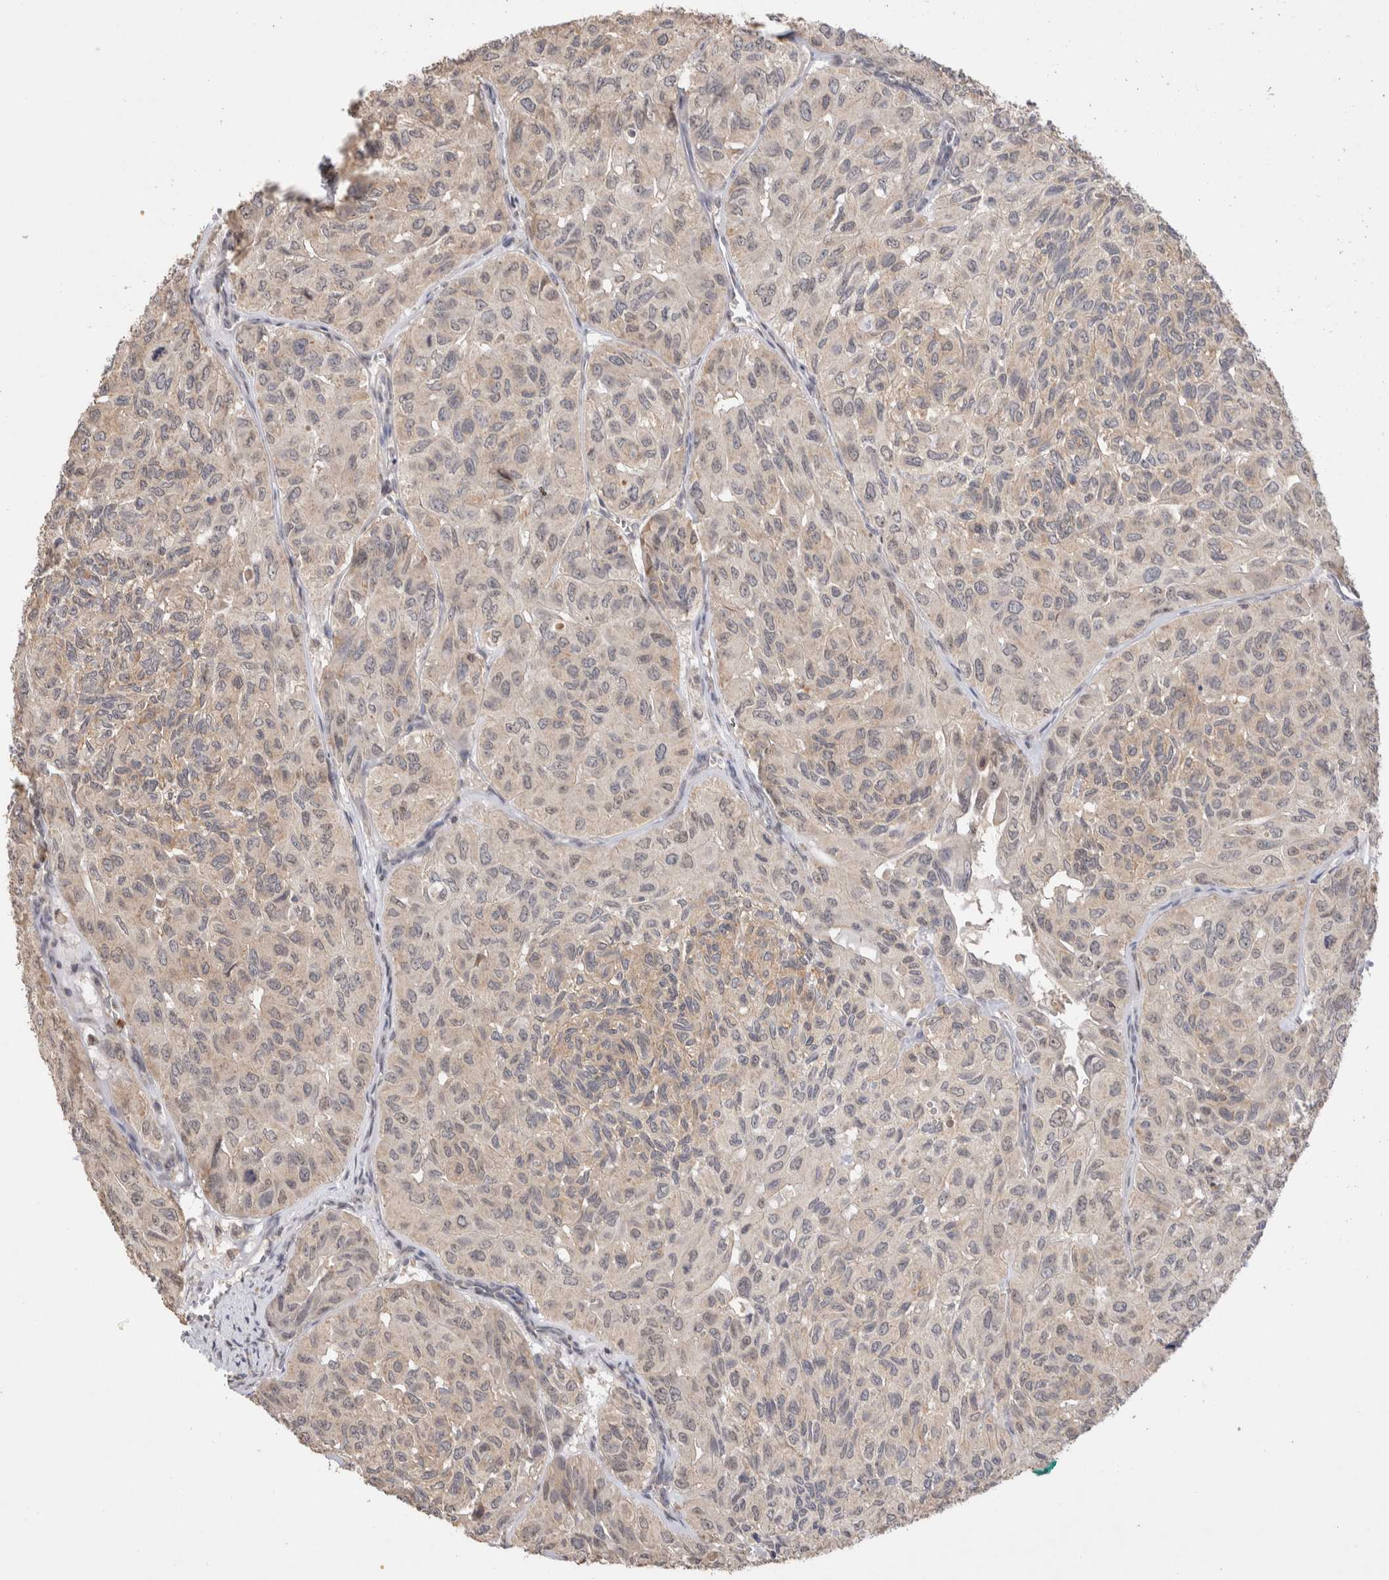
{"staining": {"intensity": "negative", "quantity": "none", "location": "none"}, "tissue": "head and neck cancer", "cell_type": "Tumor cells", "image_type": "cancer", "snomed": [{"axis": "morphology", "description": "Adenocarcinoma, NOS"}, {"axis": "topography", "description": "Salivary gland, NOS"}, {"axis": "topography", "description": "Head-Neck"}], "caption": "There is no significant staining in tumor cells of adenocarcinoma (head and neck). (DAB (3,3'-diaminobenzidine) immunohistochemistry (IHC) visualized using brightfield microscopy, high magnification).", "gene": "NSMAF", "patient": {"sex": "female", "age": 76}}